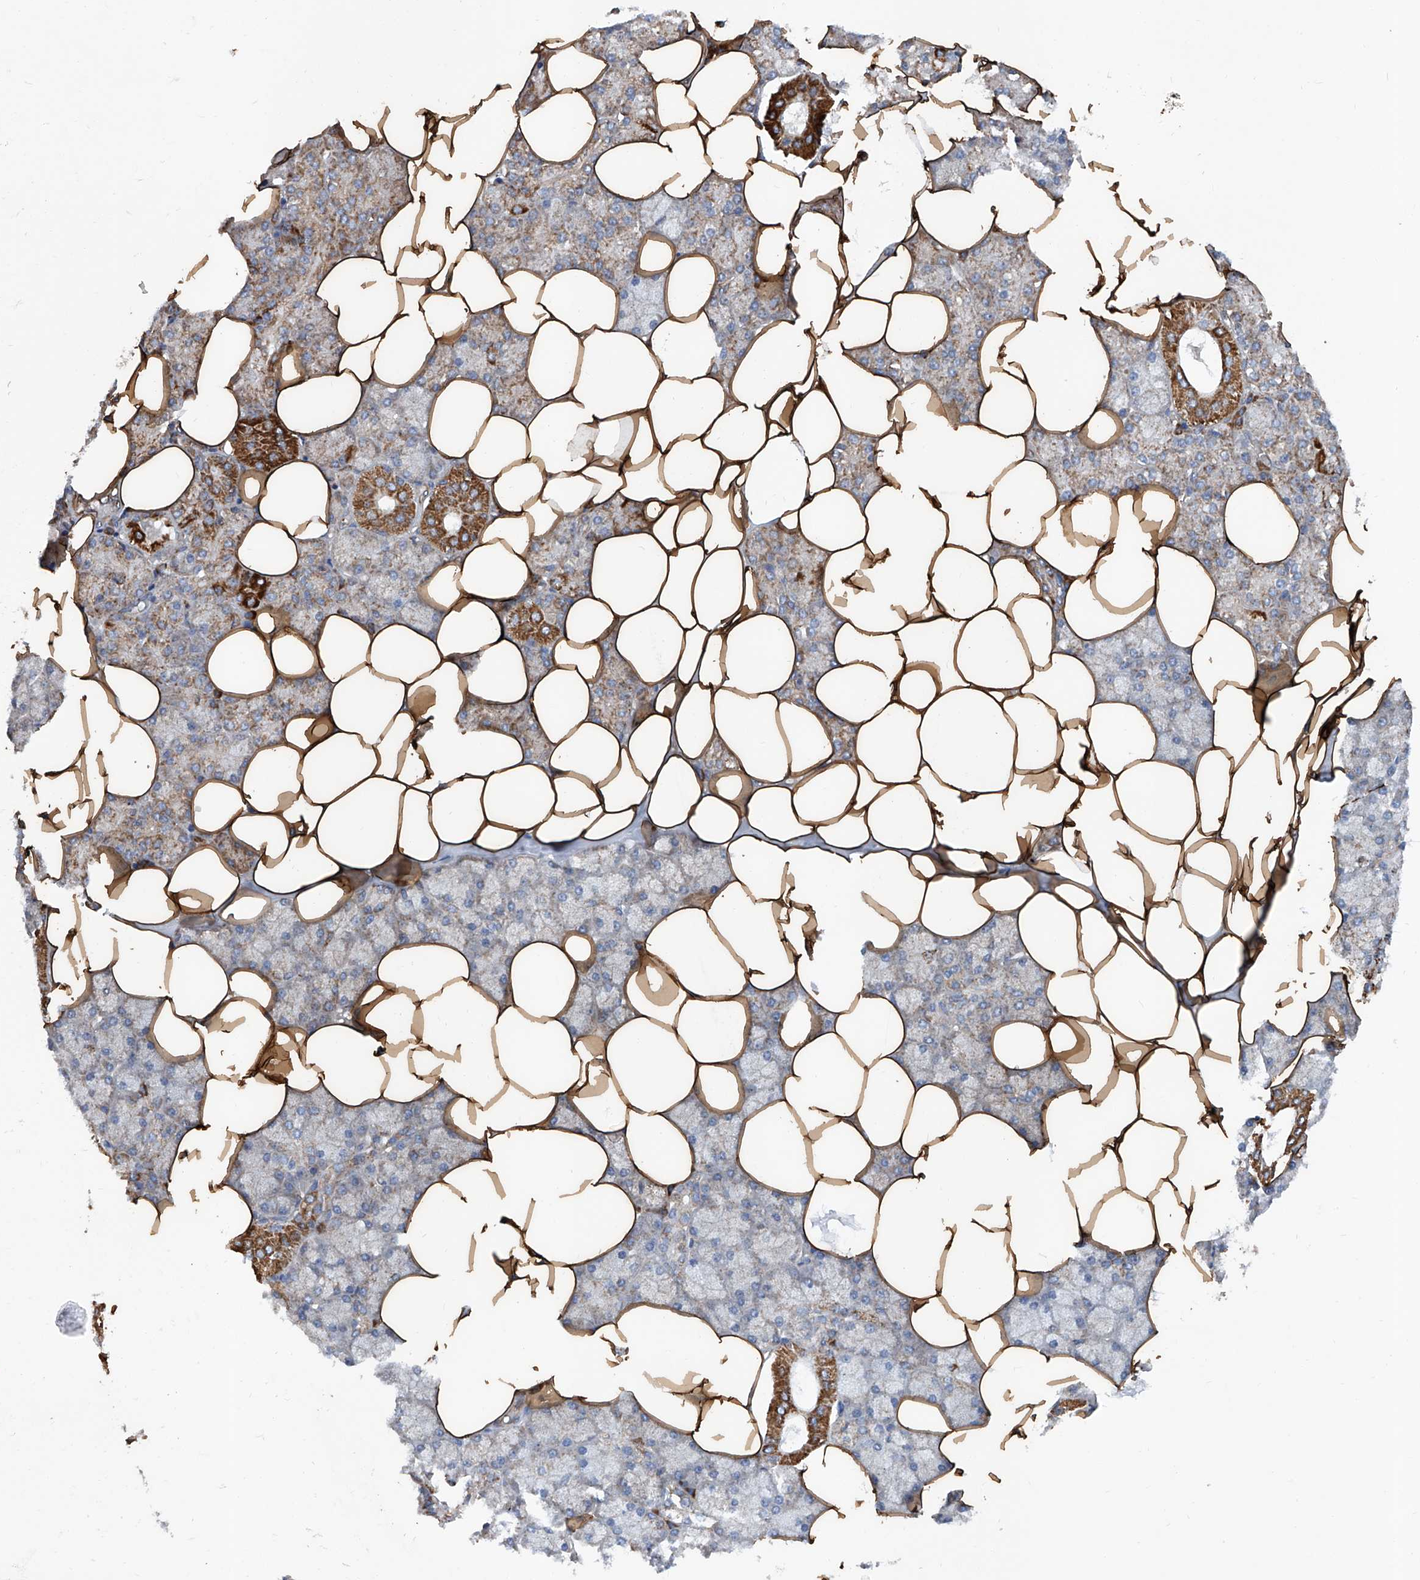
{"staining": {"intensity": "strong", "quantity": "<25%", "location": "cytoplasmic/membranous"}, "tissue": "salivary gland", "cell_type": "Glandular cells", "image_type": "normal", "snomed": [{"axis": "morphology", "description": "Normal tissue, NOS"}, {"axis": "topography", "description": "Salivary gland"}], "caption": "Salivary gland stained for a protein exhibits strong cytoplasmic/membranous positivity in glandular cells.", "gene": "ASCC3", "patient": {"sex": "male", "age": 62}}